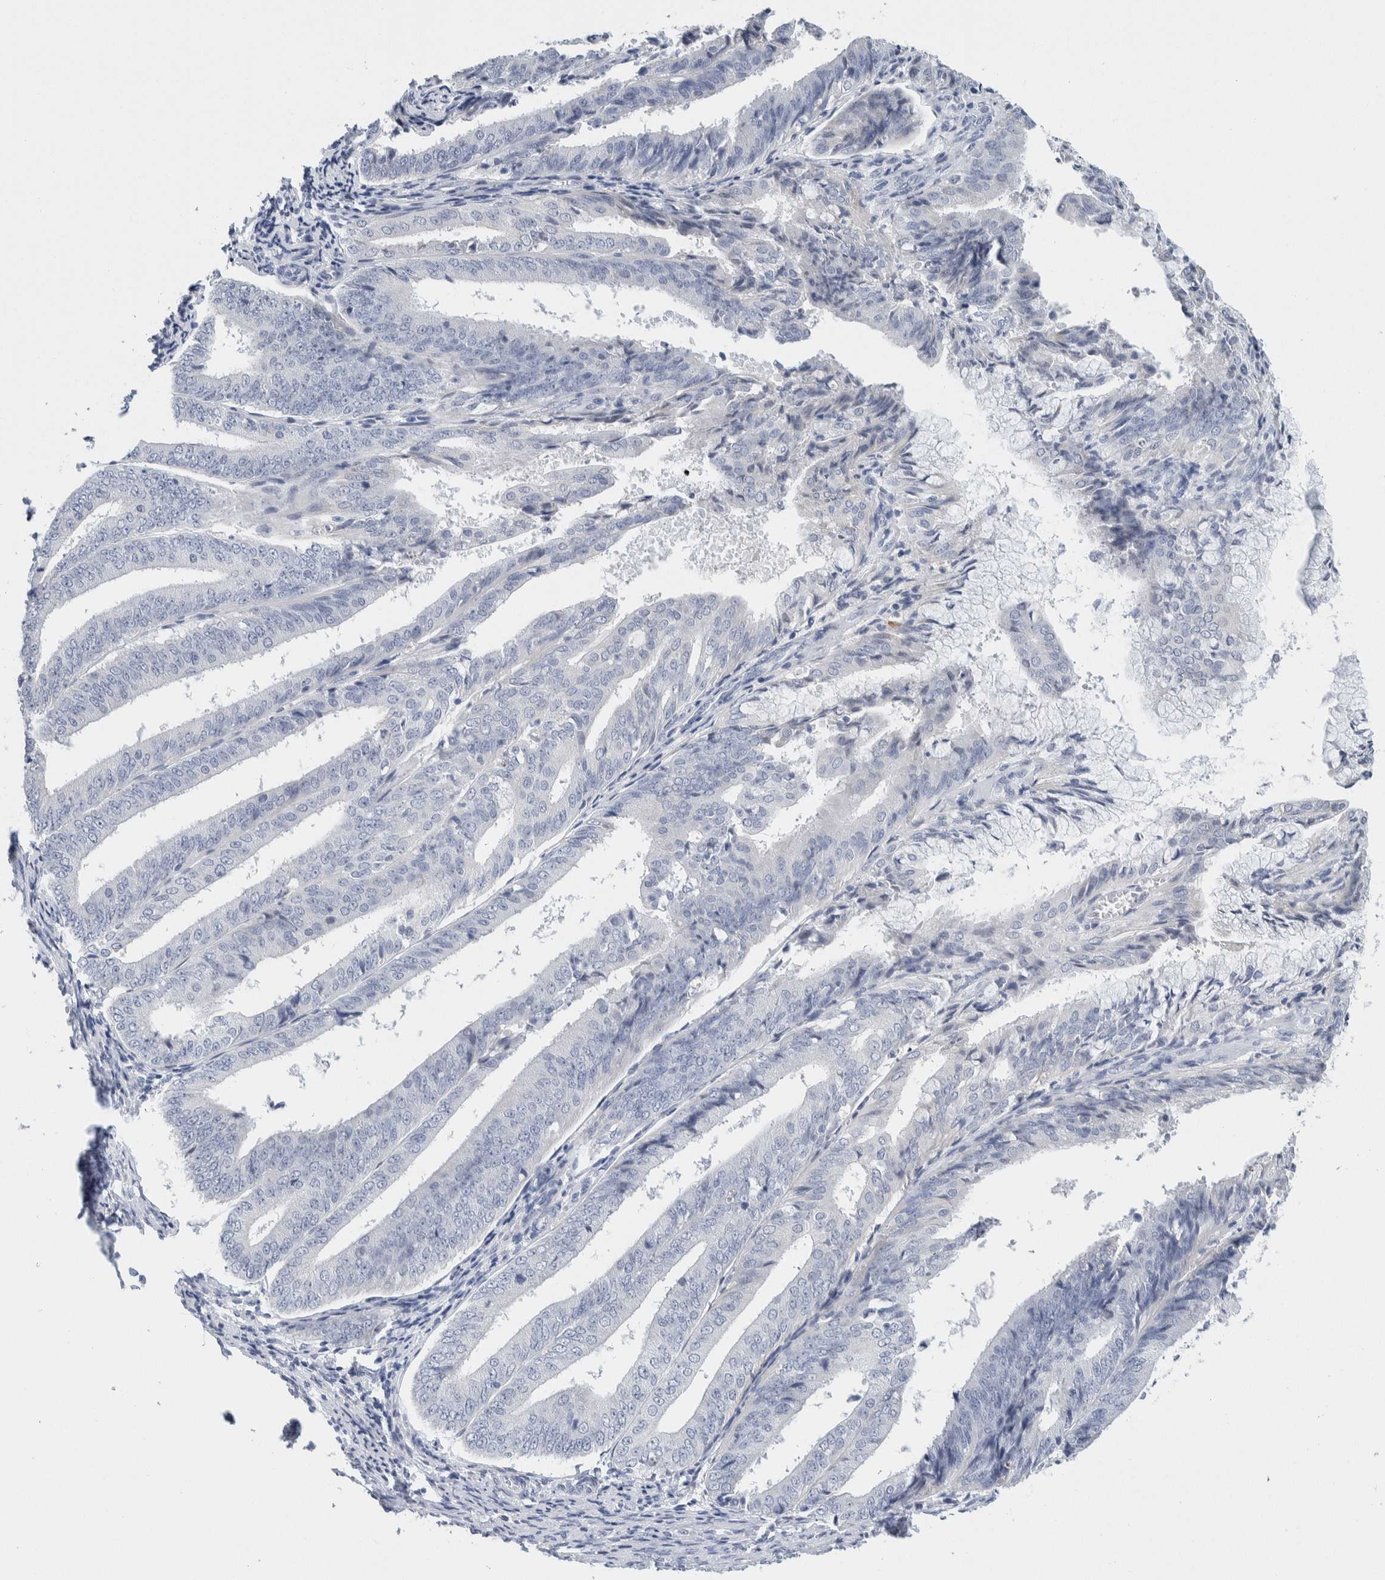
{"staining": {"intensity": "negative", "quantity": "none", "location": "none"}, "tissue": "endometrial cancer", "cell_type": "Tumor cells", "image_type": "cancer", "snomed": [{"axis": "morphology", "description": "Adenocarcinoma, NOS"}, {"axis": "topography", "description": "Endometrium"}], "caption": "DAB immunohistochemical staining of endometrial adenocarcinoma exhibits no significant expression in tumor cells.", "gene": "SCN2A", "patient": {"sex": "female", "age": 63}}